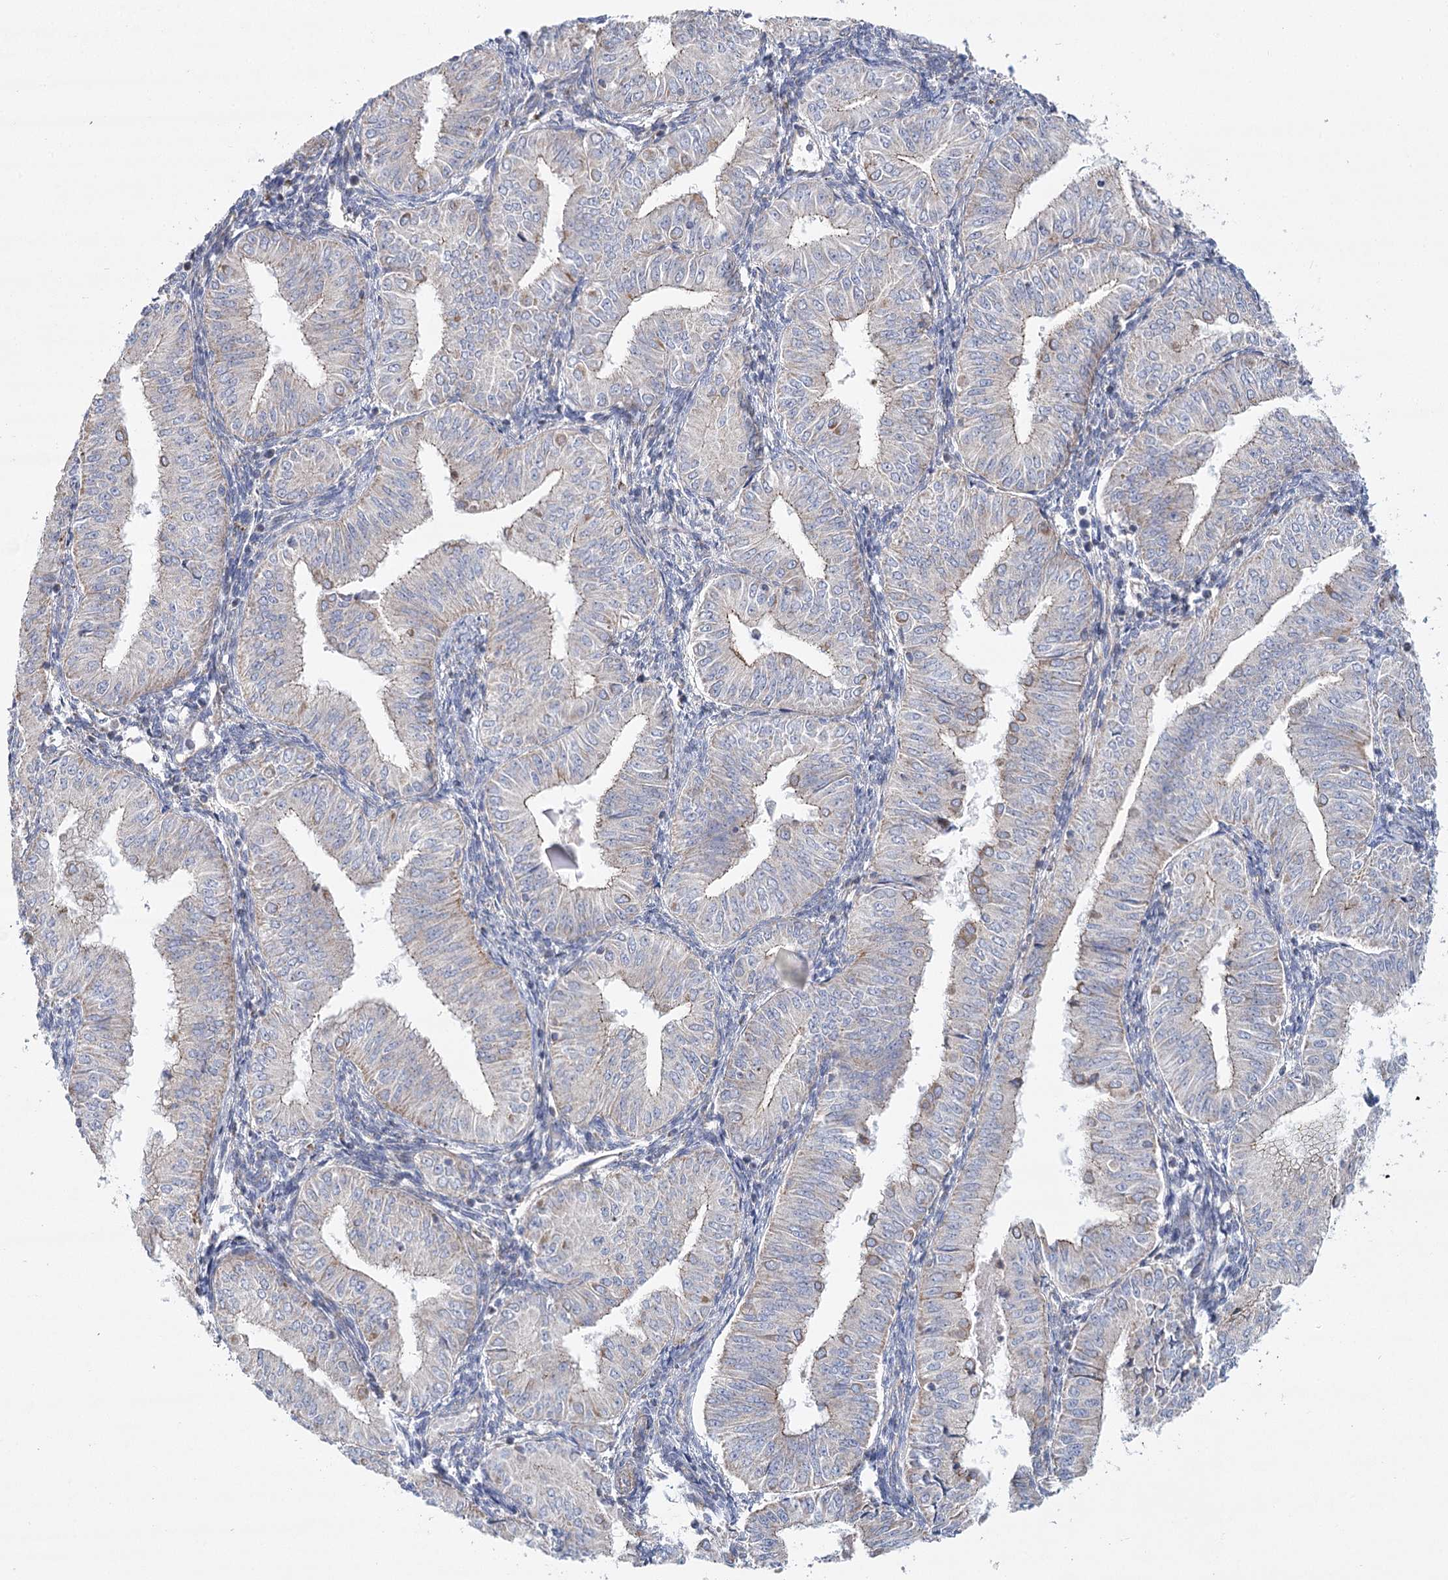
{"staining": {"intensity": "negative", "quantity": "none", "location": "none"}, "tissue": "endometrial cancer", "cell_type": "Tumor cells", "image_type": "cancer", "snomed": [{"axis": "morphology", "description": "Normal tissue, NOS"}, {"axis": "morphology", "description": "Adenocarcinoma, NOS"}, {"axis": "topography", "description": "Endometrium"}], "caption": "DAB (3,3'-diaminobenzidine) immunohistochemical staining of adenocarcinoma (endometrial) demonstrates no significant staining in tumor cells. Brightfield microscopy of IHC stained with DAB (3,3'-diaminobenzidine) (brown) and hematoxylin (blue), captured at high magnification.", "gene": "SNX7", "patient": {"sex": "female", "age": 53}}